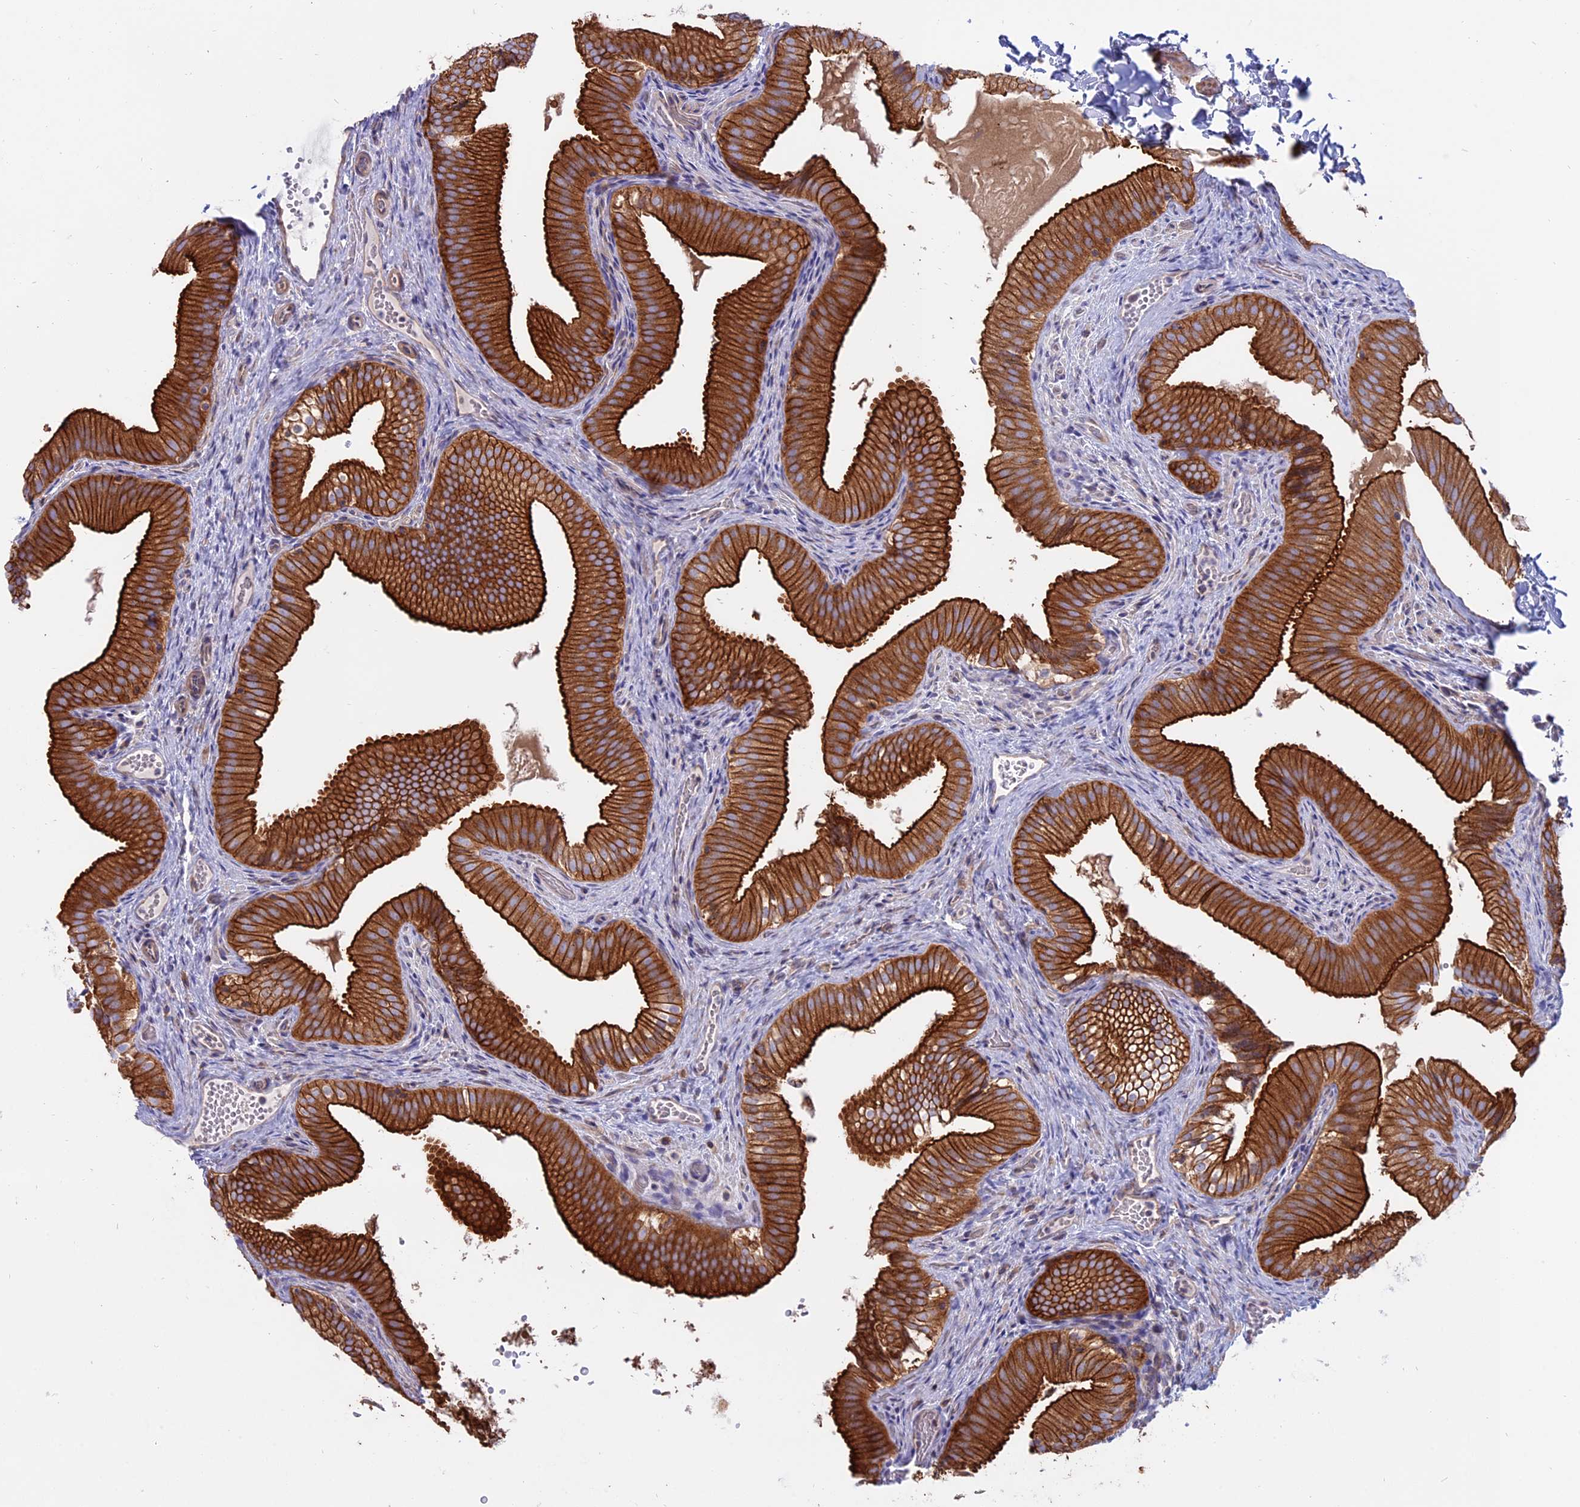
{"staining": {"intensity": "strong", "quantity": ">75%", "location": "cytoplasmic/membranous"}, "tissue": "gallbladder", "cell_type": "Glandular cells", "image_type": "normal", "snomed": [{"axis": "morphology", "description": "Normal tissue, NOS"}, {"axis": "topography", "description": "Gallbladder"}], "caption": "The immunohistochemical stain labels strong cytoplasmic/membranous expression in glandular cells of unremarkable gallbladder.", "gene": "MYO5B", "patient": {"sex": "female", "age": 30}}